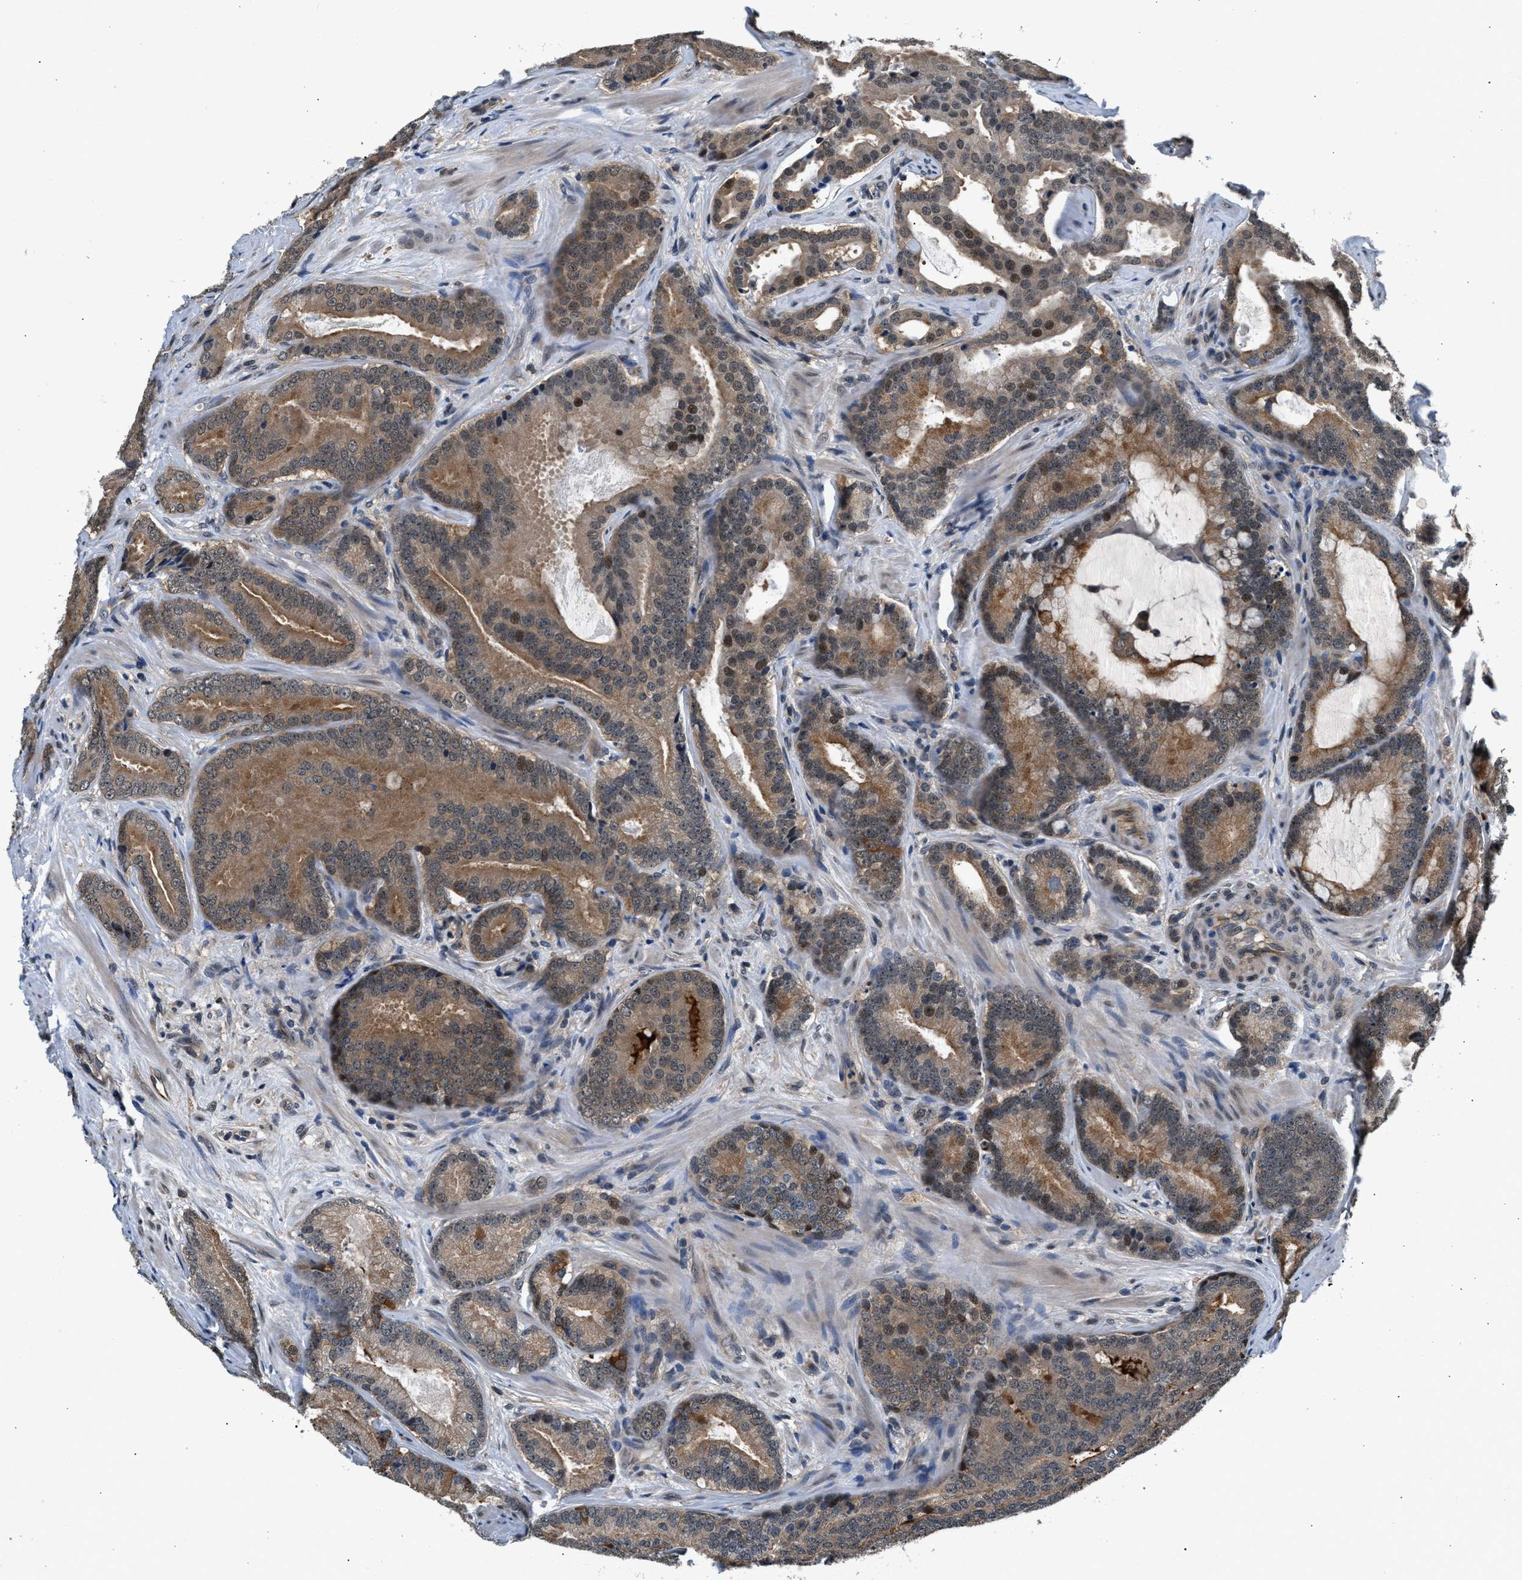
{"staining": {"intensity": "moderate", "quantity": ">75%", "location": "cytoplasmic/membranous,nuclear"}, "tissue": "prostate cancer", "cell_type": "Tumor cells", "image_type": "cancer", "snomed": [{"axis": "morphology", "description": "Adenocarcinoma, High grade"}, {"axis": "topography", "description": "Prostate"}], "caption": "The immunohistochemical stain highlights moderate cytoplasmic/membranous and nuclear positivity in tumor cells of adenocarcinoma (high-grade) (prostate) tissue. The staining is performed using DAB (3,3'-diaminobenzidine) brown chromogen to label protein expression. The nuclei are counter-stained blue using hematoxylin.", "gene": "RBM33", "patient": {"sex": "male", "age": 55}}